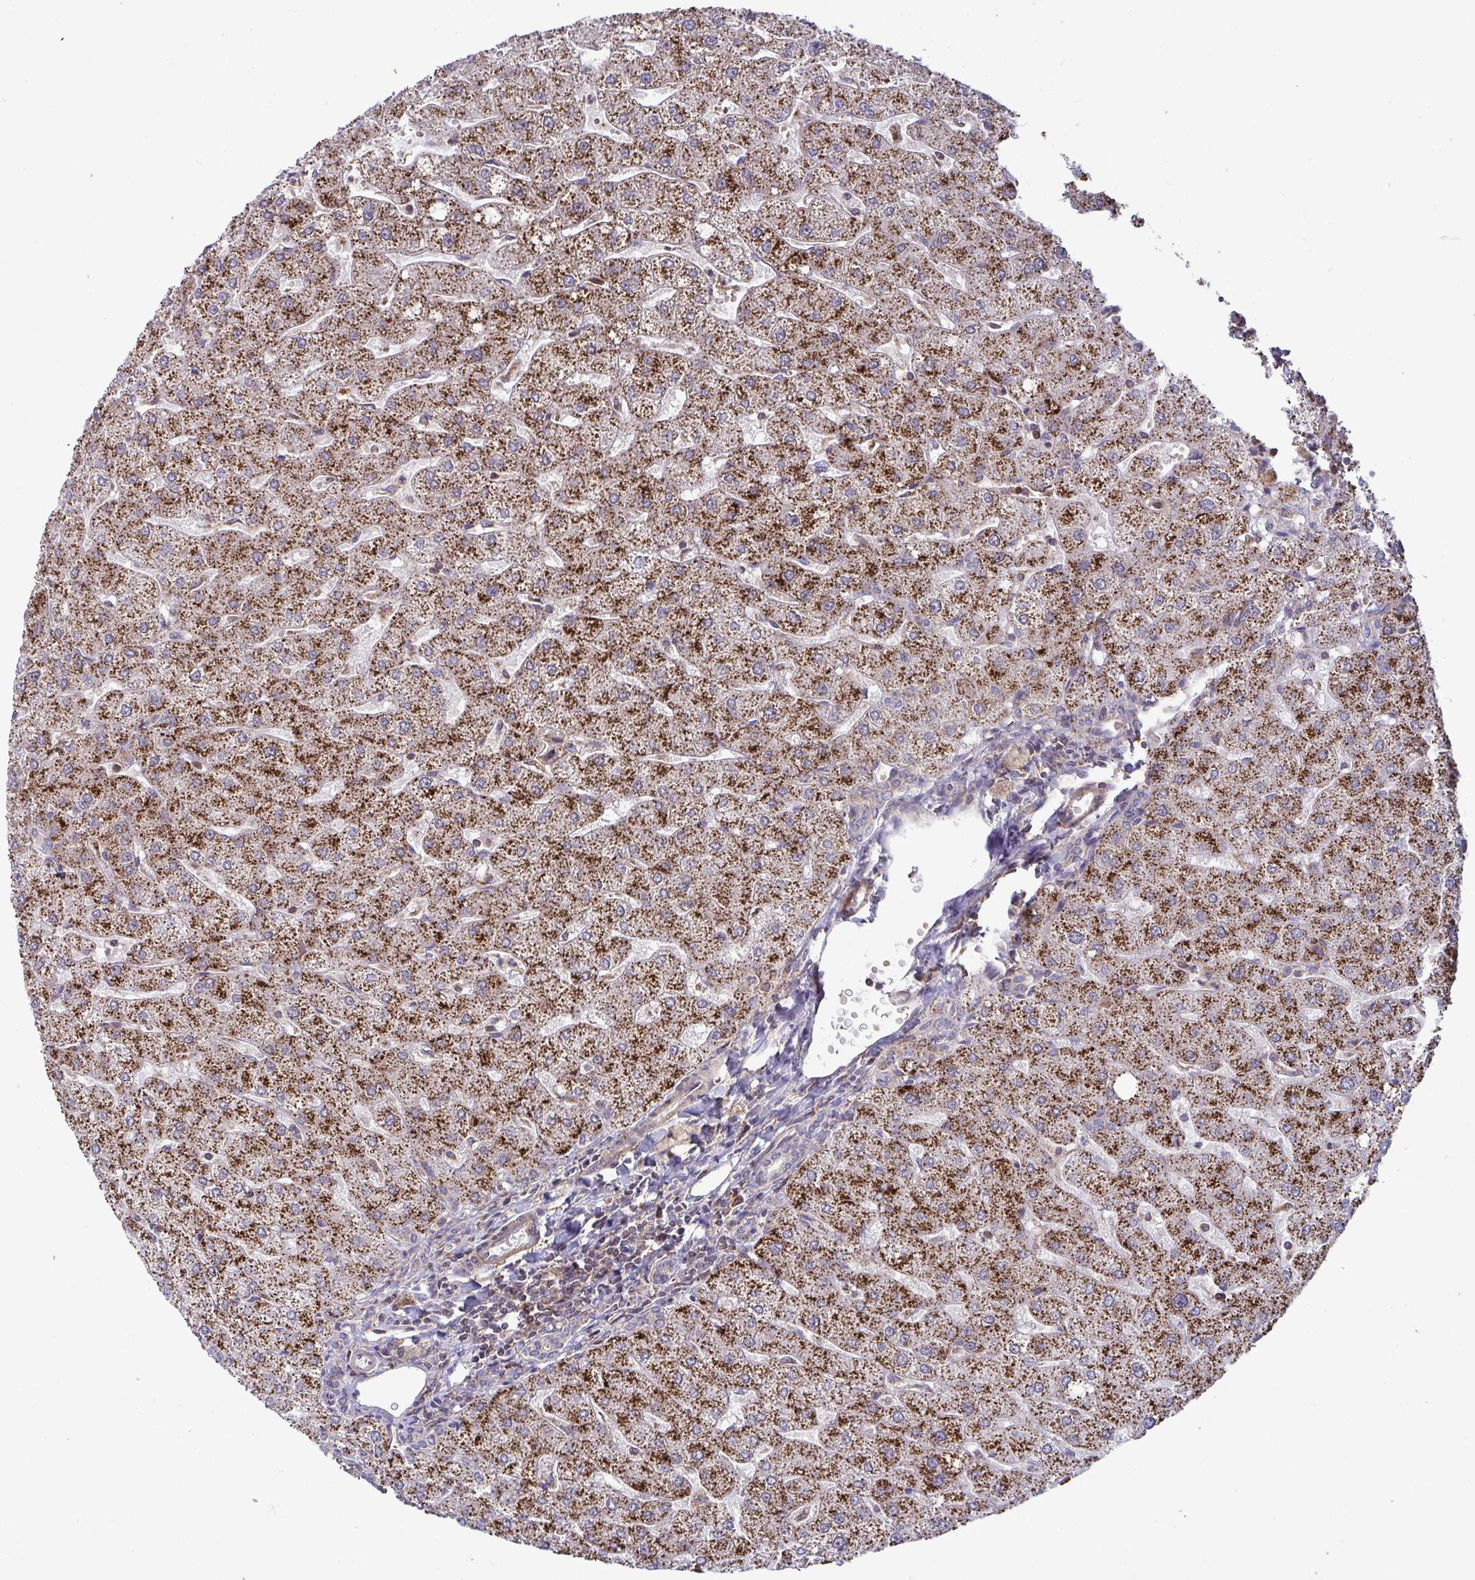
{"staining": {"intensity": "weak", "quantity": ">75%", "location": "cytoplasmic/membranous"}, "tissue": "liver", "cell_type": "Cholangiocytes", "image_type": "normal", "snomed": [{"axis": "morphology", "description": "Normal tissue, NOS"}, {"axis": "topography", "description": "Liver"}], "caption": "The image displays staining of benign liver, revealing weak cytoplasmic/membranous protein expression (brown color) within cholangiocytes.", "gene": "SPRY1", "patient": {"sex": "male", "age": 67}}